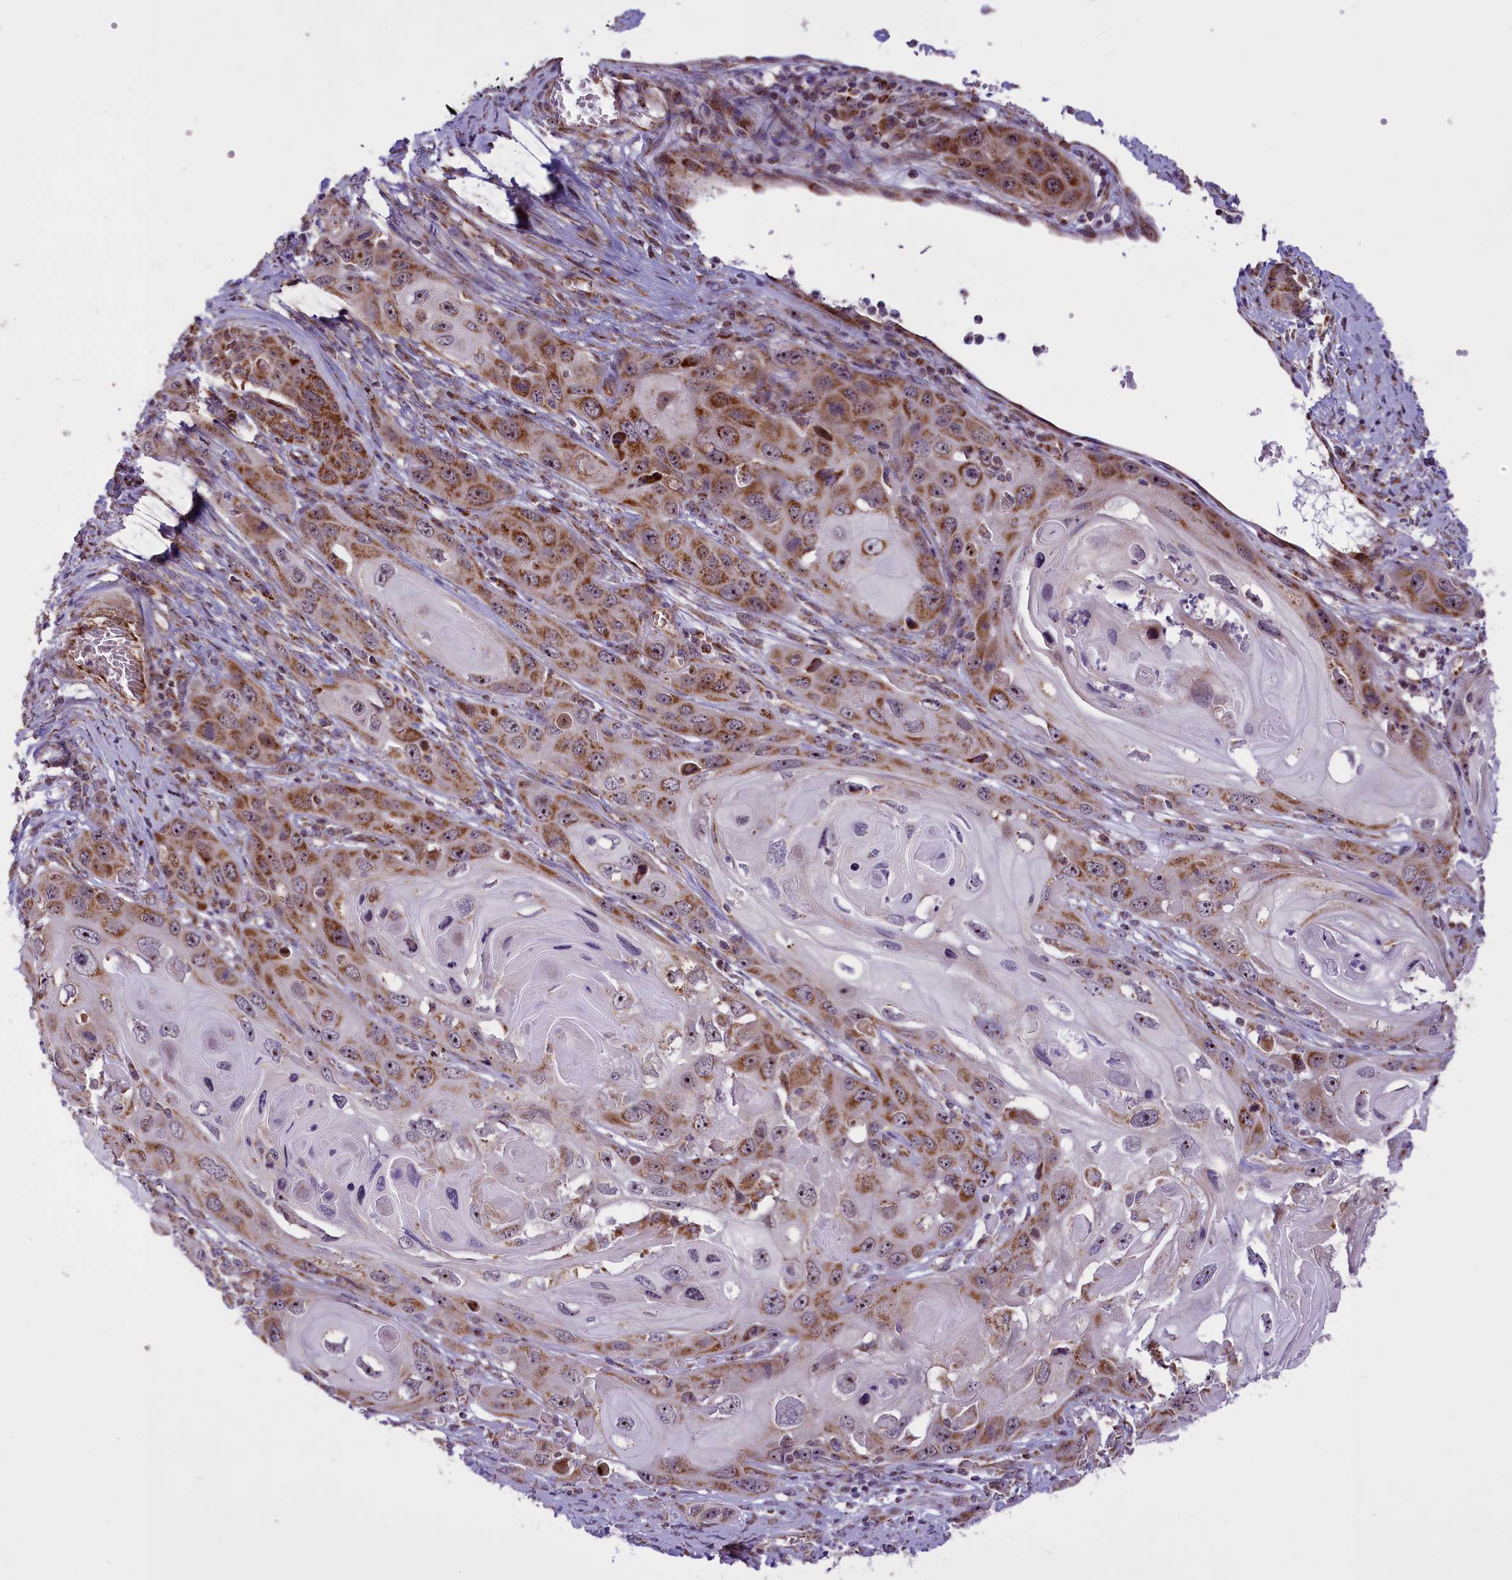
{"staining": {"intensity": "moderate", "quantity": "25%-75%", "location": "cytoplasmic/membranous"}, "tissue": "skin cancer", "cell_type": "Tumor cells", "image_type": "cancer", "snomed": [{"axis": "morphology", "description": "Squamous cell carcinoma, NOS"}, {"axis": "topography", "description": "Skin"}], "caption": "Human skin squamous cell carcinoma stained with a brown dye demonstrates moderate cytoplasmic/membranous positive staining in approximately 25%-75% of tumor cells.", "gene": "NDUFS5", "patient": {"sex": "male", "age": 55}}